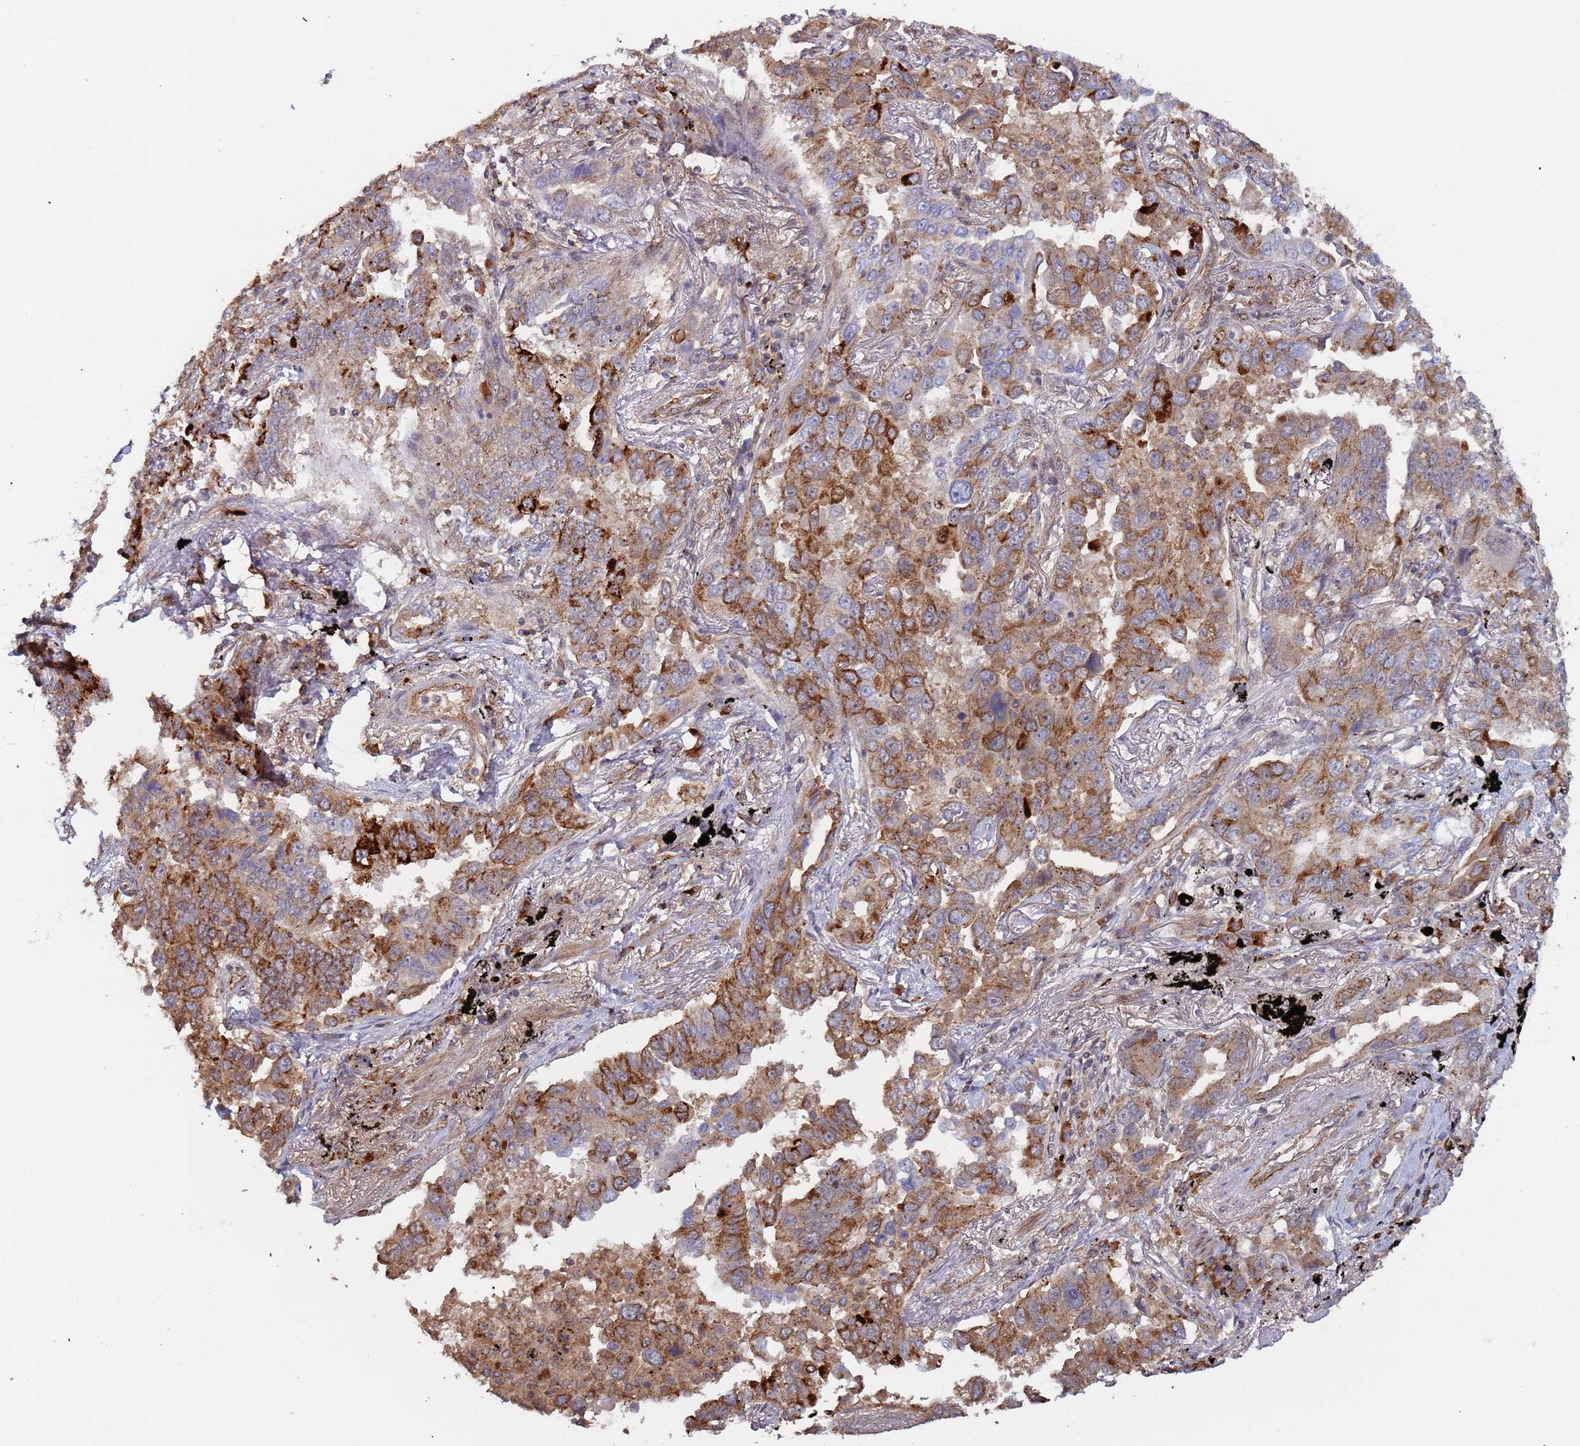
{"staining": {"intensity": "moderate", "quantity": ">75%", "location": "cytoplasmic/membranous"}, "tissue": "lung cancer", "cell_type": "Tumor cells", "image_type": "cancer", "snomed": [{"axis": "morphology", "description": "Adenocarcinoma, NOS"}, {"axis": "topography", "description": "Lung"}], "caption": "High-magnification brightfield microscopy of lung cancer stained with DAB (3,3'-diaminobenzidine) (brown) and counterstained with hematoxylin (blue). tumor cells exhibit moderate cytoplasmic/membranous positivity is appreciated in about>75% of cells. The staining is performed using DAB (3,3'-diaminobenzidine) brown chromogen to label protein expression. The nuclei are counter-stained blue using hematoxylin.", "gene": "KANSL1L", "patient": {"sex": "male", "age": 67}}